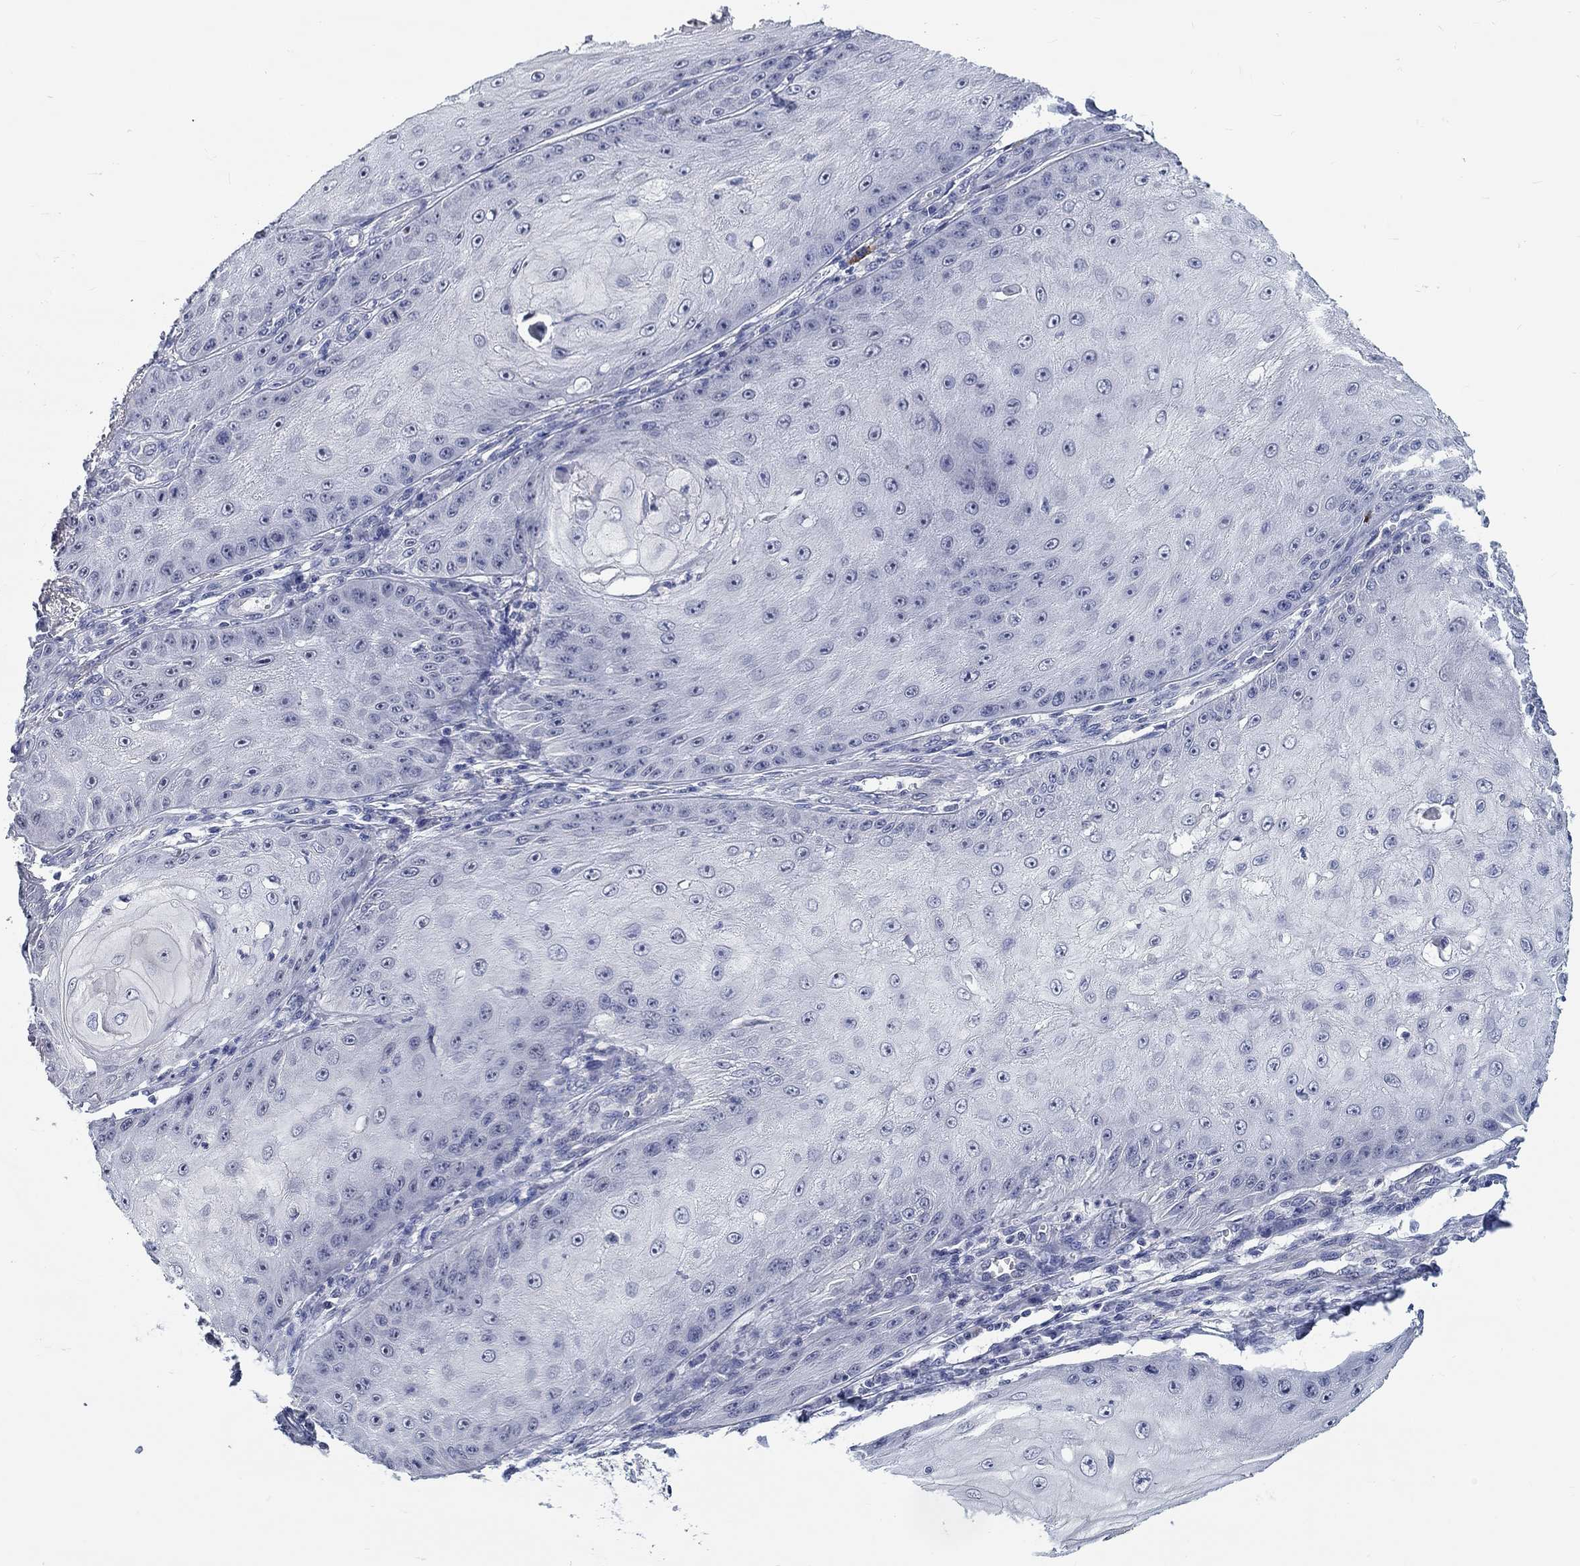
{"staining": {"intensity": "negative", "quantity": "none", "location": "none"}, "tissue": "skin cancer", "cell_type": "Tumor cells", "image_type": "cancer", "snomed": [{"axis": "morphology", "description": "Squamous cell carcinoma, NOS"}, {"axis": "topography", "description": "Skin"}], "caption": "Tumor cells show no significant protein staining in skin squamous cell carcinoma.", "gene": "SMIM18", "patient": {"sex": "male", "age": 70}}